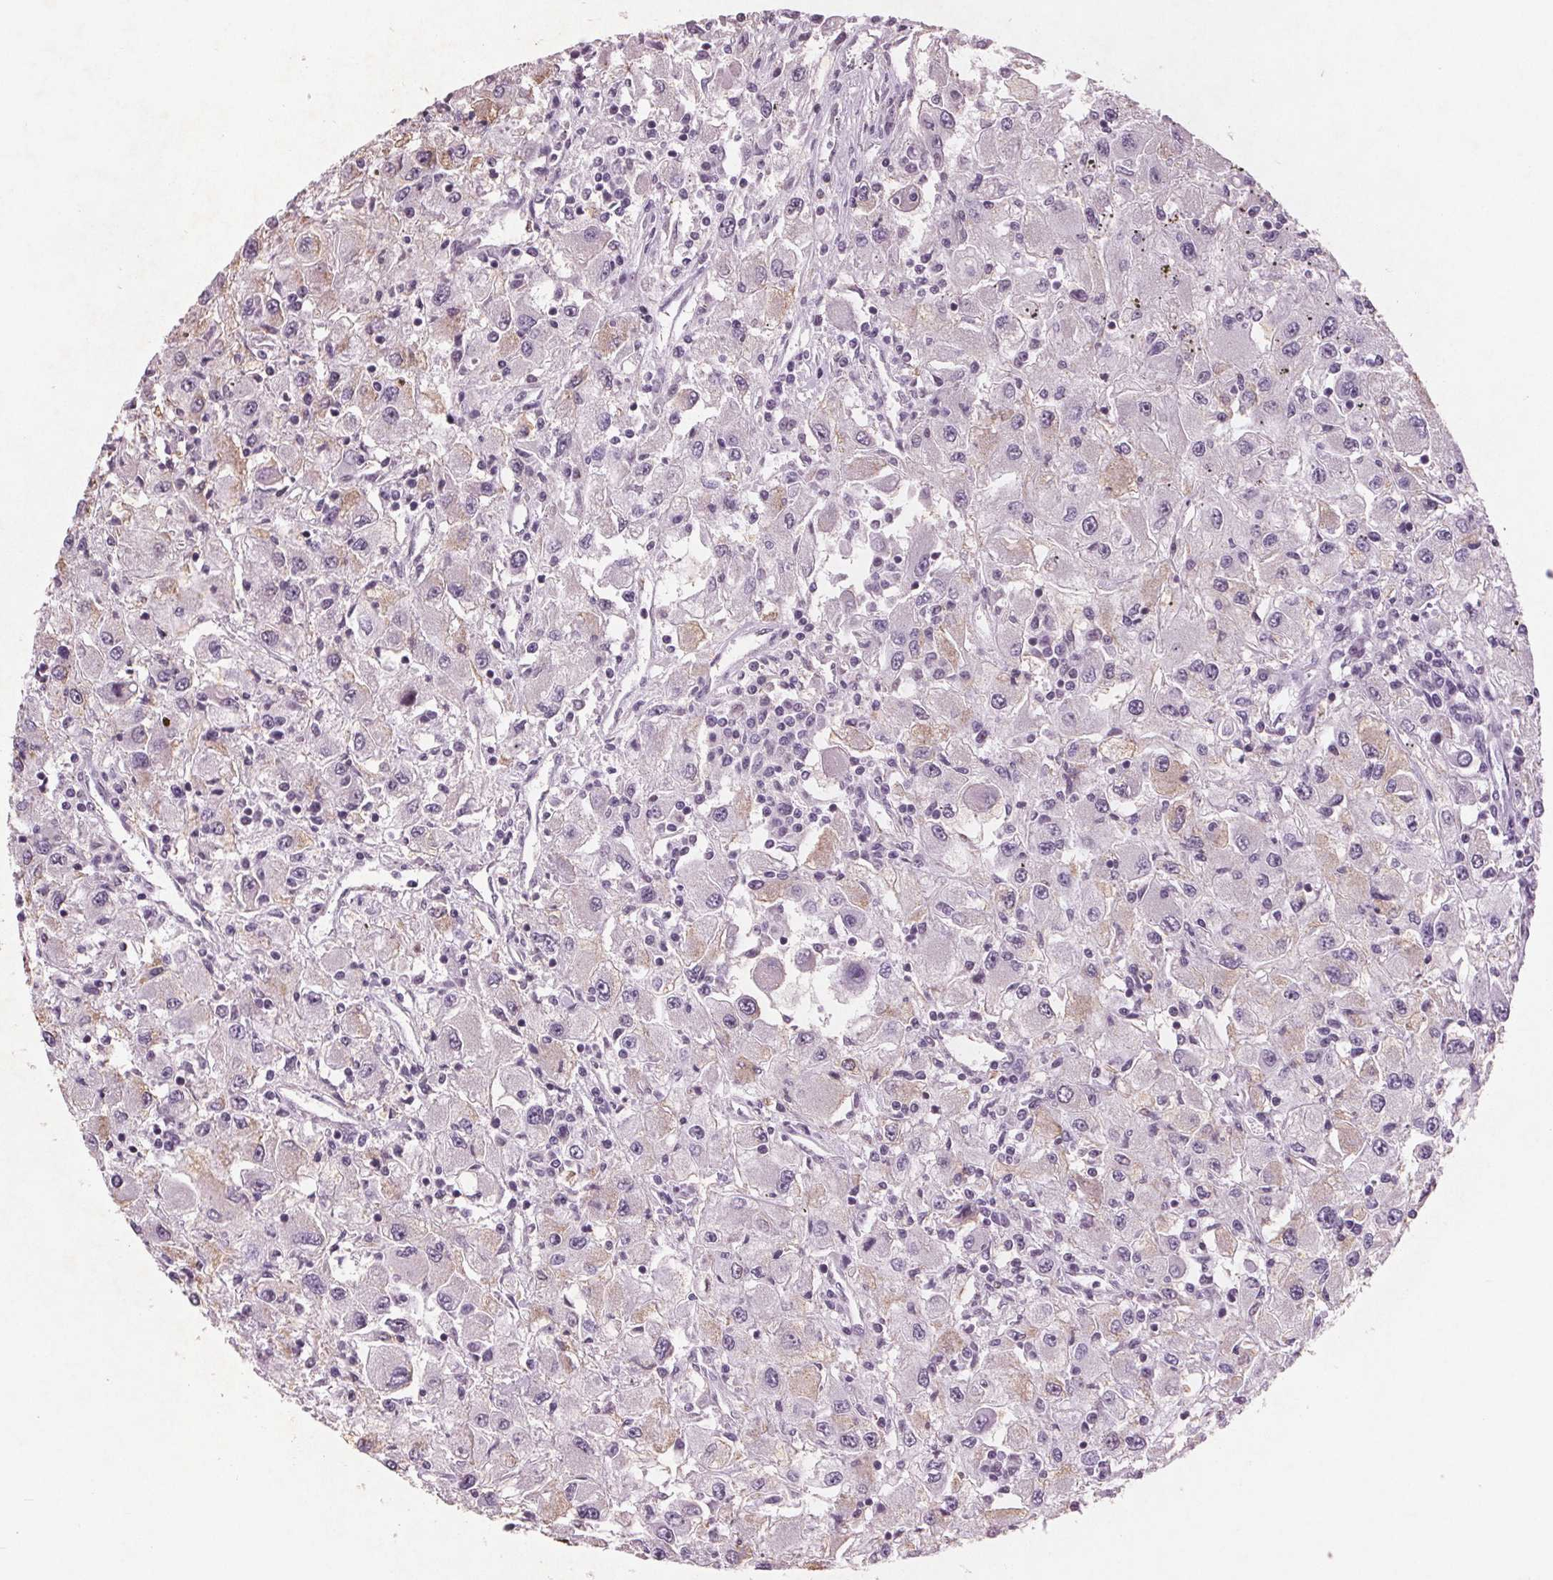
{"staining": {"intensity": "weak", "quantity": "<25%", "location": "cytoplasmic/membranous"}, "tissue": "renal cancer", "cell_type": "Tumor cells", "image_type": "cancer", "snomed": [{"axis": "morphology", "description": "Adenocarcinoma, NOS"}, {"axis": "topography", "description": "Kidney"}], "caption": "High magnification brightfield microscopy of renal adenocarcinoma stained with DAB (3,3'-diaminobenzidine) (brown) and counterstained with hematoxylin (blue): tumor cells show no significant positivity. Nuclei are stained in blue.", "gene": "PTPN14", "patient": {"sex": "female", "age": 67}}